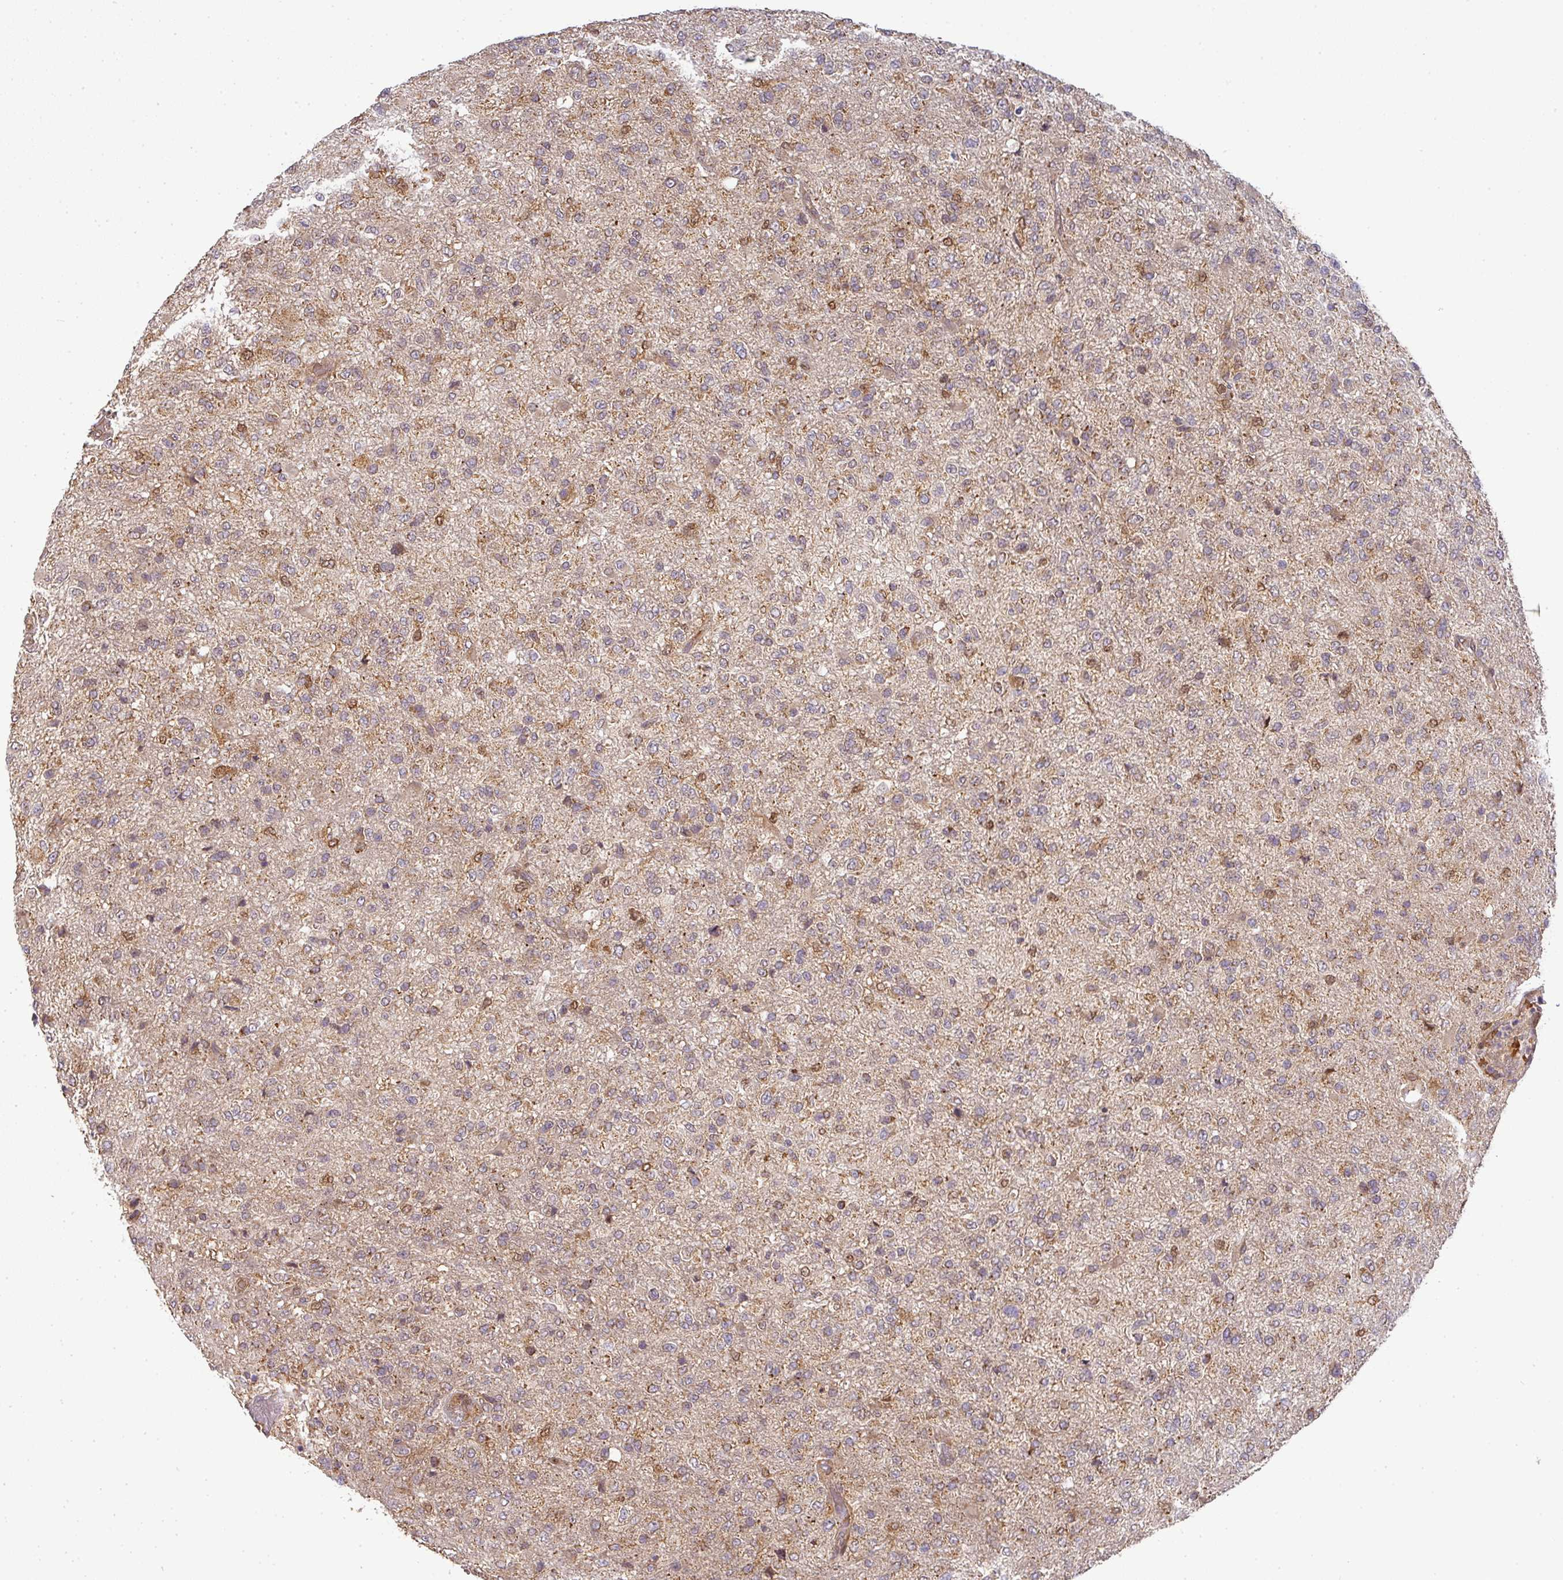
{"staining": {"intensity": "moderate", "quantity": "25%-75%", "location": "cytoplasmic/membranous"}, "tissue": "glioma", "cell_type": "Tumor cells", "image_type": "cancer", "snomed": [{"axis": "morphology", "description": "Glioma, malignant, High grade"}, {"axis": "topography", "description": "Brain"}], "caption": "Immunohistochemical staining of high-grade glioma (malignant) shows moderate cytoplasmic/membranous protein staining in approximately 25%-75% of tumor cells.", "gene": "MALSU1", "patient": {"sex": "female", "age": 74}}